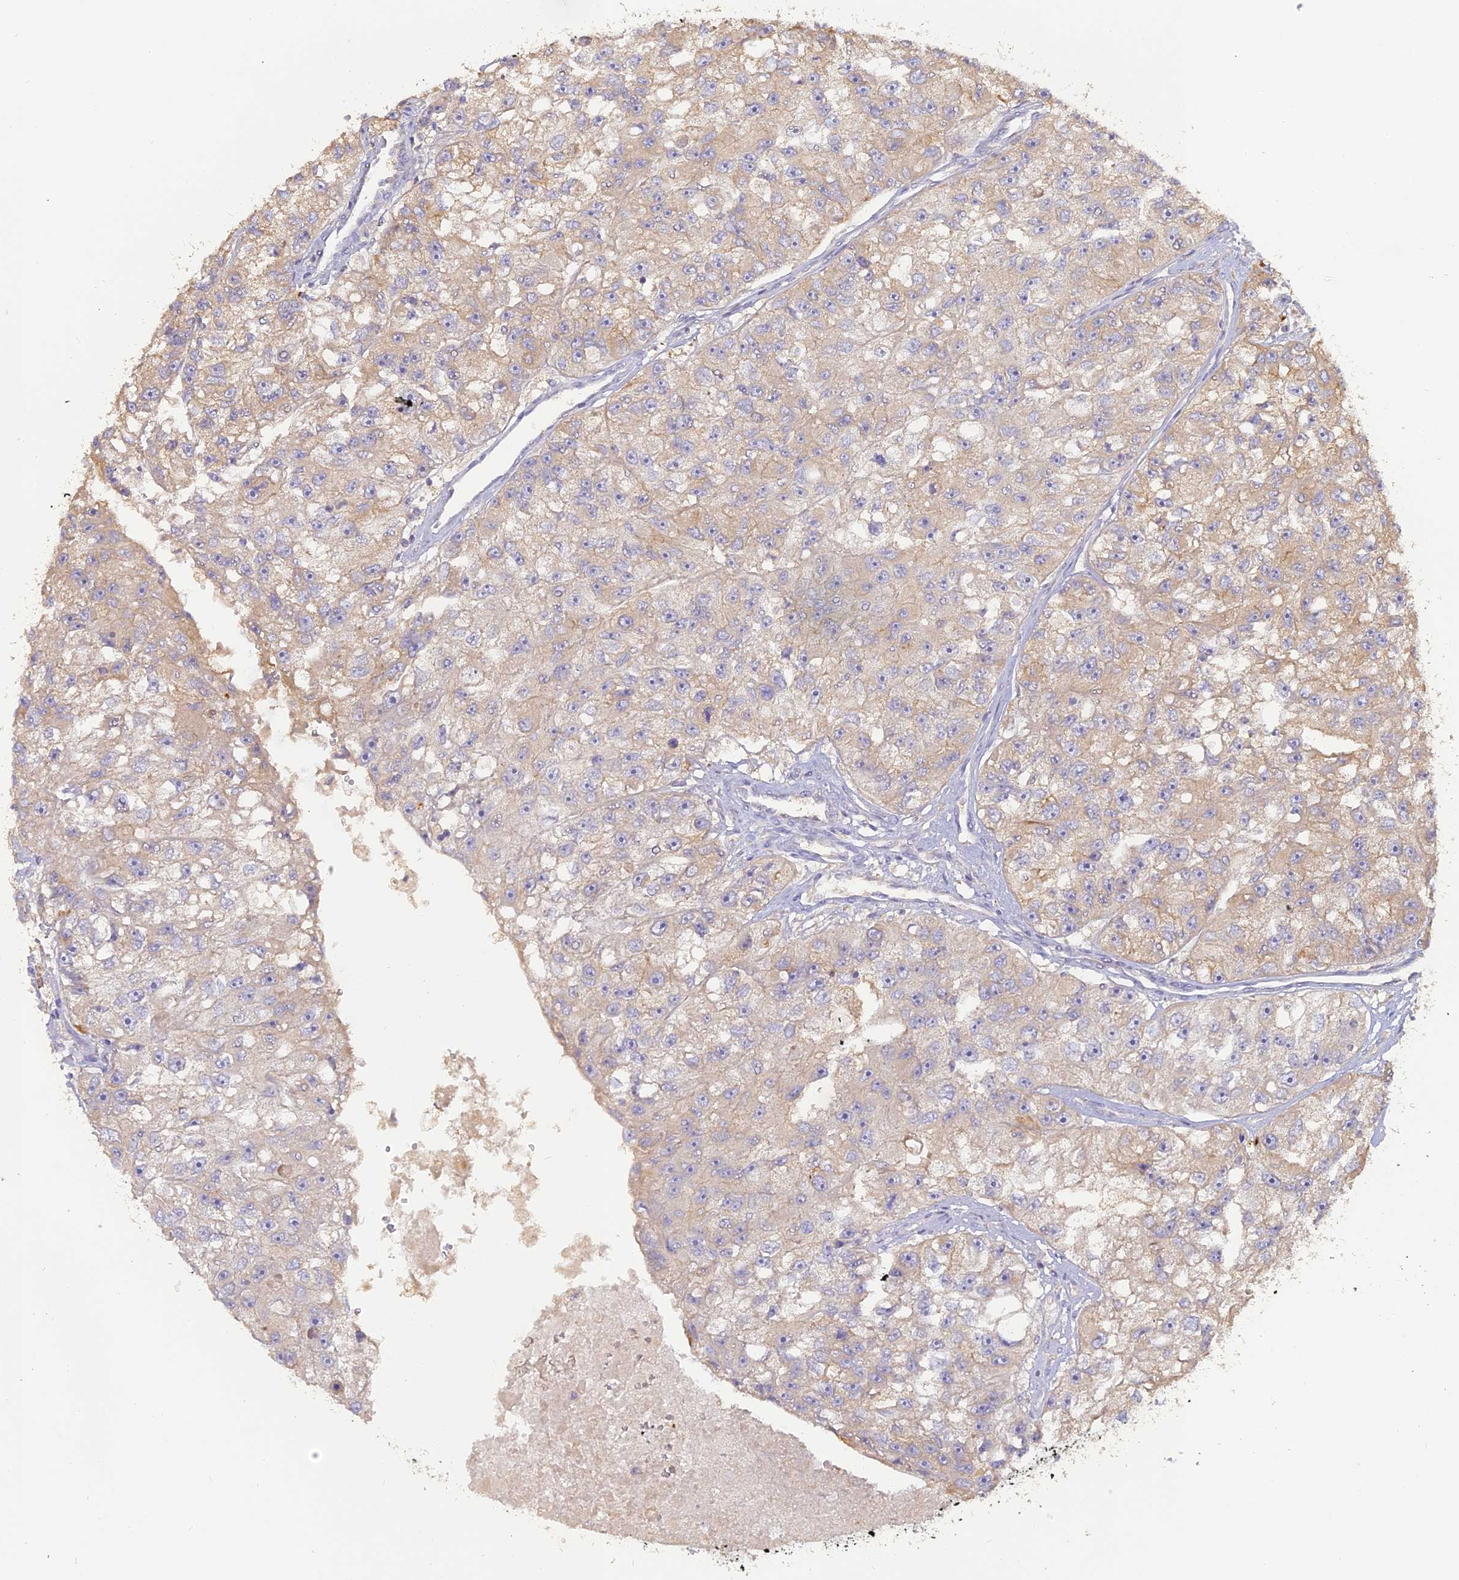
{"staining": {"intensity": "weak", "quantity": "<25%", "location": "cytoplasmic/membranous"}, "tissue": "renal cancer", "cell_type": "Tumor cells", "image_type": "cancer", "snomed": [{"axis": "morphology", "description": "Adenocarcinoma, NOS"}, {"axis": "topography", "description": "Kidney"}], "caption": "Immunohistochemistry of adenocarcinoma (renal) displays no positivity in tumor cells. The staining was performed using DAB (3,3'-diaminobenzidine) to visualize the protein expression in brown, while the nuclei were stained in blue with hematoxylin (Magnification: 20x).", "gene": "SFT2D2", "patient": {"sex": "male", "age": 63}}